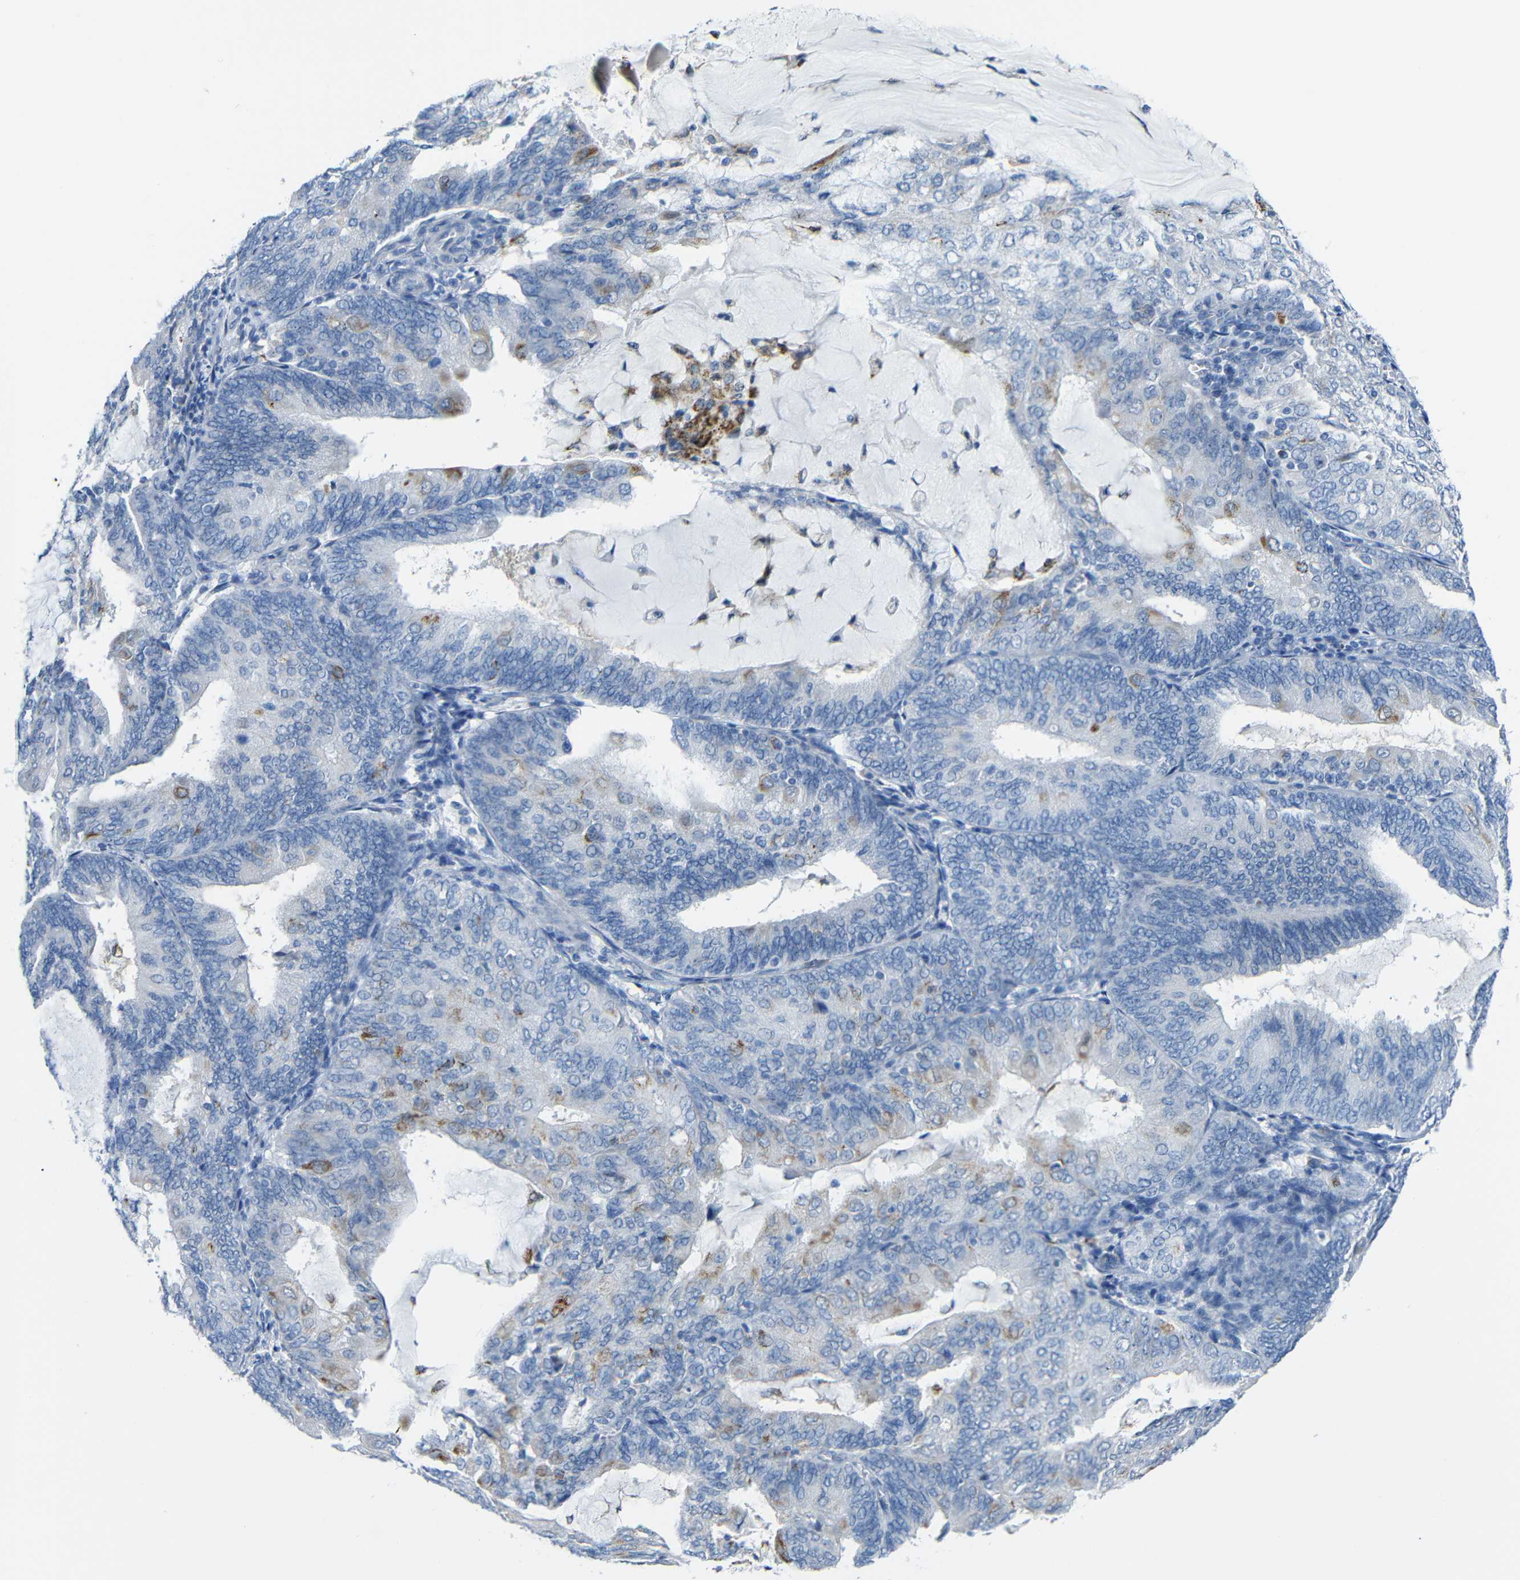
{"staining": {"intensity": "moderate", "quantity": "<25%", "location": "cytoplasmic/membranous"}, "tissue": "endometrial cancer", "cell_type": "Tumor cells", "image_type": "cancer", "snomed": [{"axis": "morphology", "description": "Adenocarcinoma, NOS"}, {"axis": "topography", "description": "Endometrium"}], "caption": "This is a histology image of IHC staining of endometrial cancer, which shows moderate staining in the cytoplasmic/membranous of tumor cells.", "gene": "C15orf48", "patient": {"sex": "female", "age": 81}}